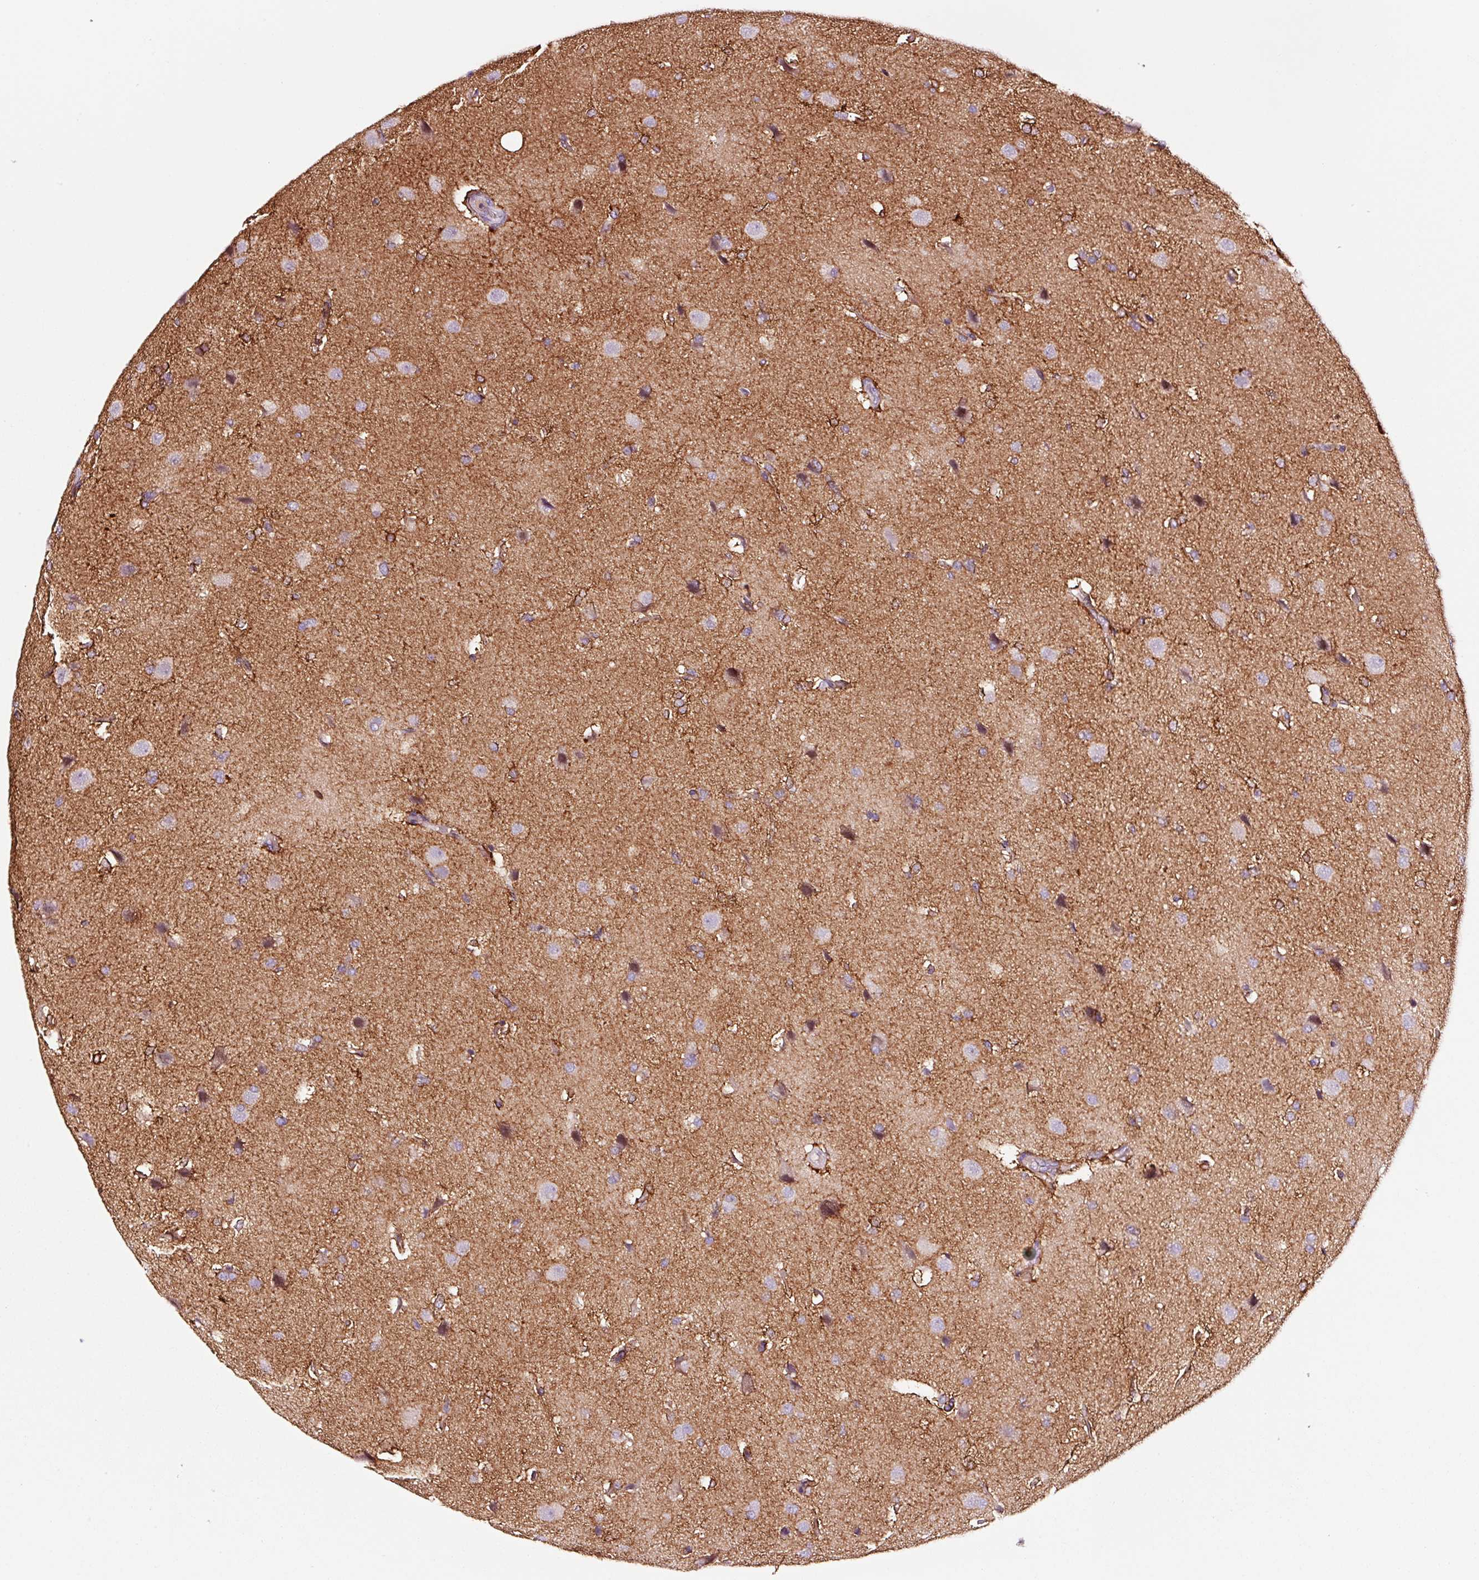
{"staining": {"intensity": "moderate", "quantity": "<25%", "location": "cytoplasmic/membranous"}, "tissue": "glioma", "cell_type": "Tumor cells", "image_type": "cancer", "snomed": [{"axis": "morphology", "description": "Glioma, malignant, High grade"}, {"axis": "topography", "description": "Brain"}], "caption": "Moderate cytoplasmic/membranous staining is seen in about <25% of tumor cells in malignant glioma (high-grade).", "gene": "ADD3", "patient": {"sex": "male", "age": 56}}